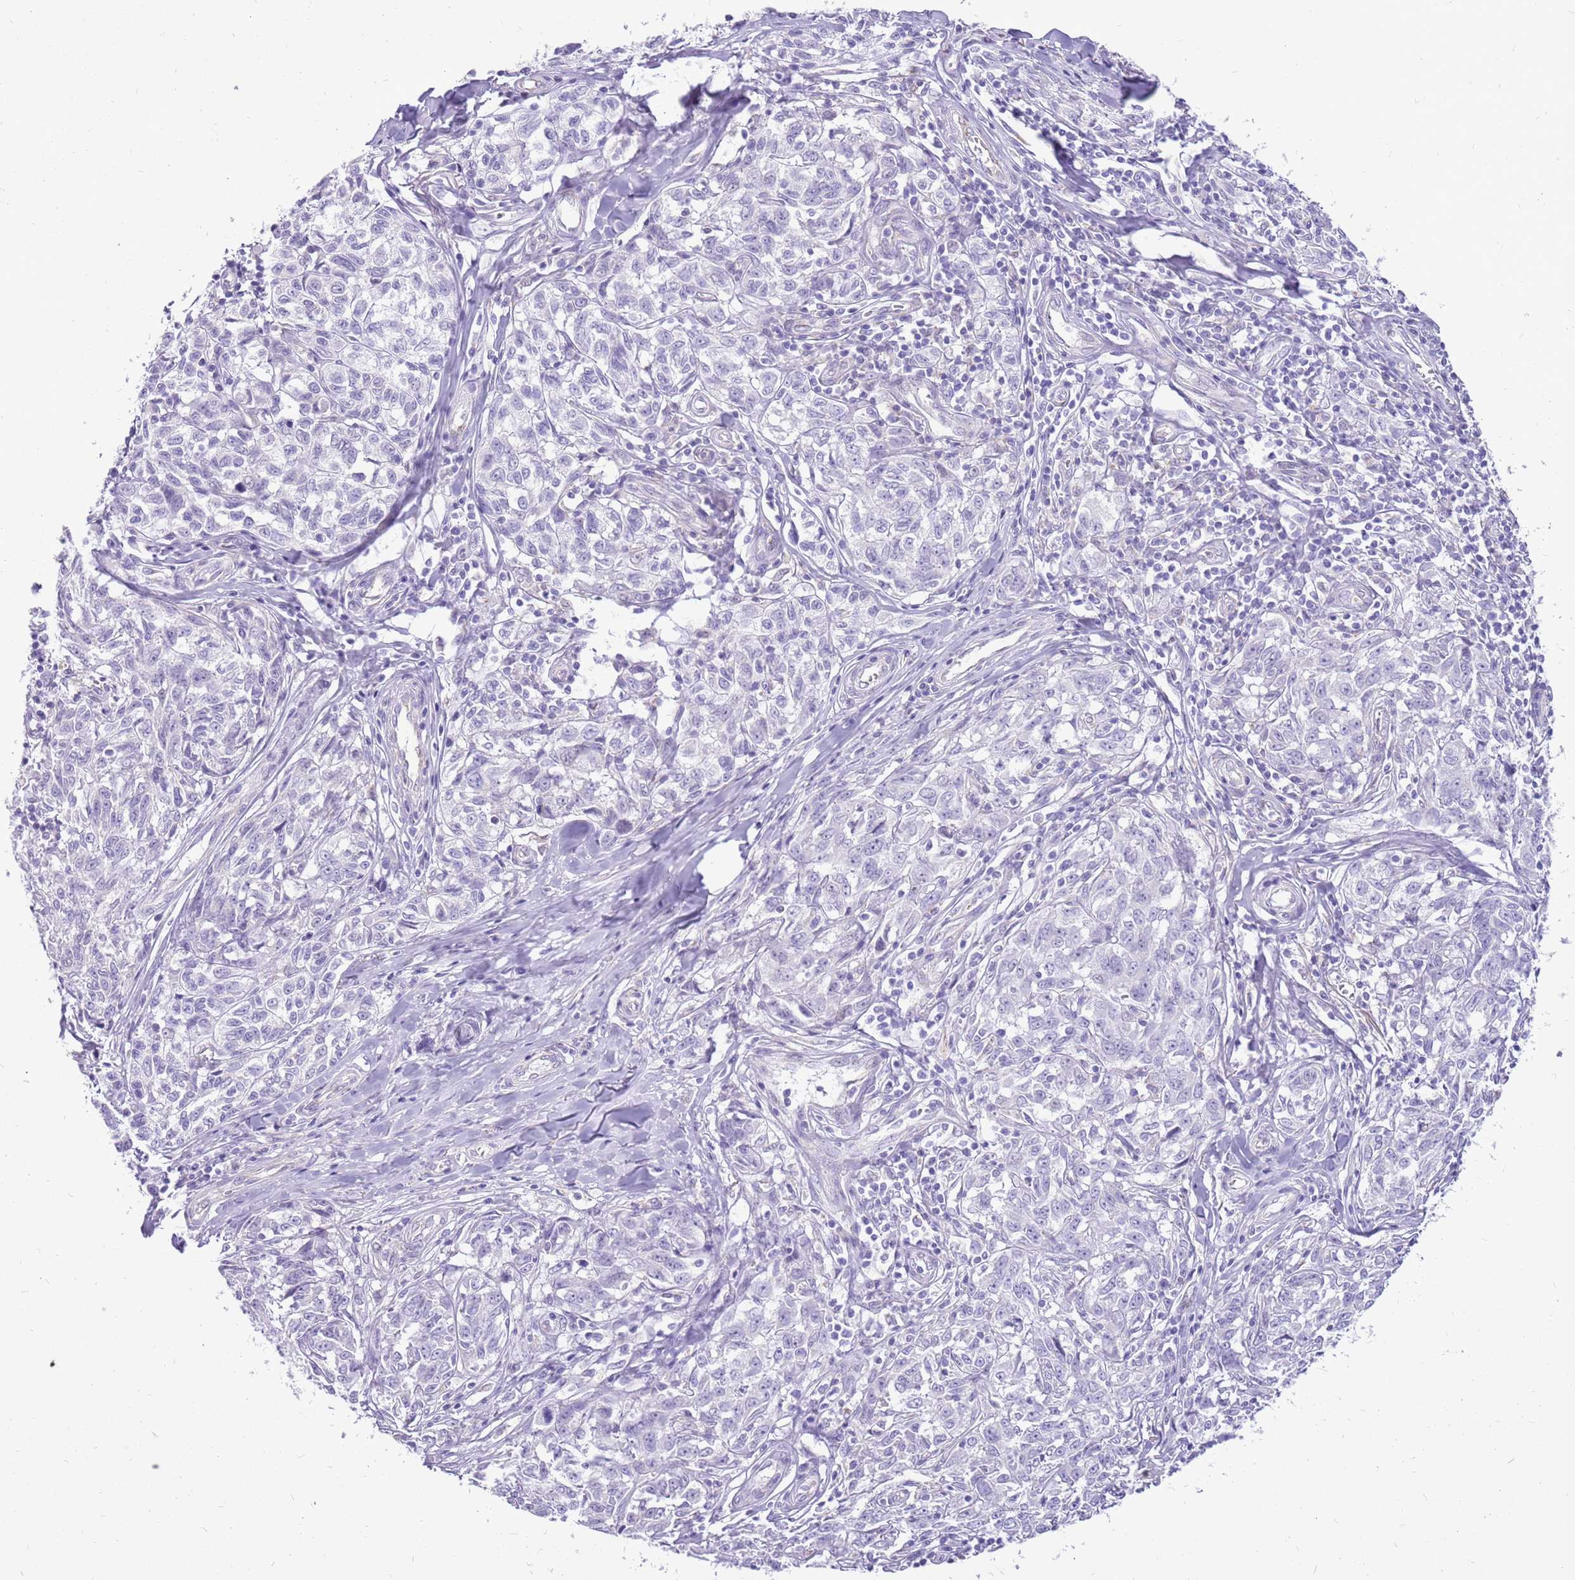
{"staining": {"intensity": "negative", "quantity": "none", "location": "none"}, "tissue": "melanoma", "cell_type": "Tumor cells", "image_type": "cancer", "snomed": [{"axis": "morphology", "description": "Normal tissue, NOS"}, {"axis": "morphology", "description": "Malignant melanoma, NOS"}, {"axis": "topography", "description": "Skin"}], "caption": "A histopathology image of malignant melanoma stained for a protein shows no brown staining in tumor cells.", "gene": "PCNX1", "patient": {"sex": "female", "age": 64}}